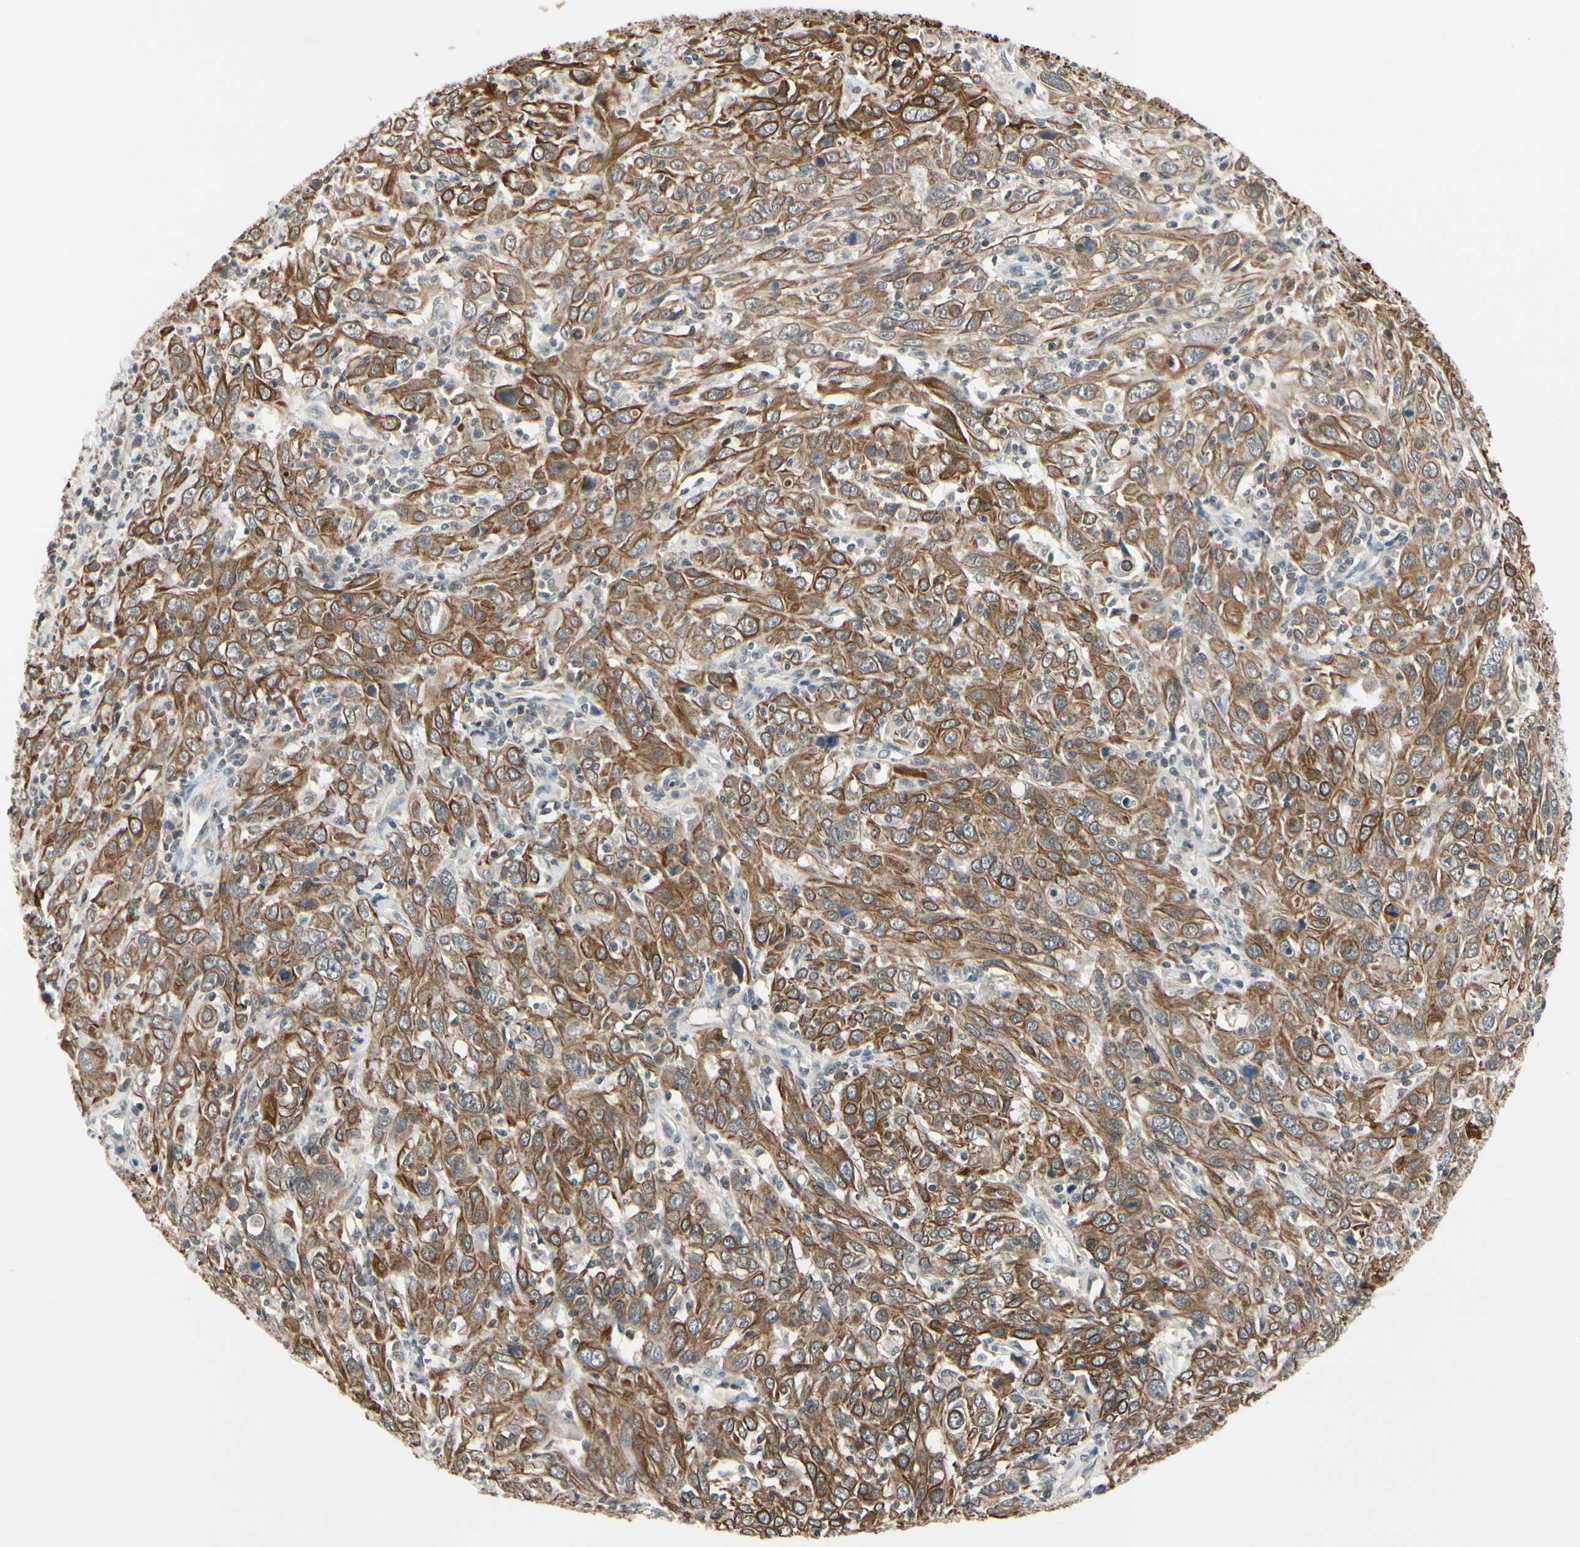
{"staining": {"intensity": "strong", "quantity": ">75%", "location": "cytoplasmic/membranous"}, "tissue": "cervical cancer", "cell_type": "Tumor cells", "image_type": "cancer", "snomed": [{"axis": "morphology", "description": "Squamous cell carcinoma, NOS"}, {"axis": "topography", "description": "Cervix"}], "caption": "DAB (3,3'-diaminobenzidine) immunohistochemical staining of human cervical squamous cell carcinoma exhibits strong cytoplasmic/membranous protein staining in approximately >75% of tumor cells. (IHC, brightfield microscopy, high magnification).", "gene": "TAF12", "patient": {"sex": "female", "age": 46}}